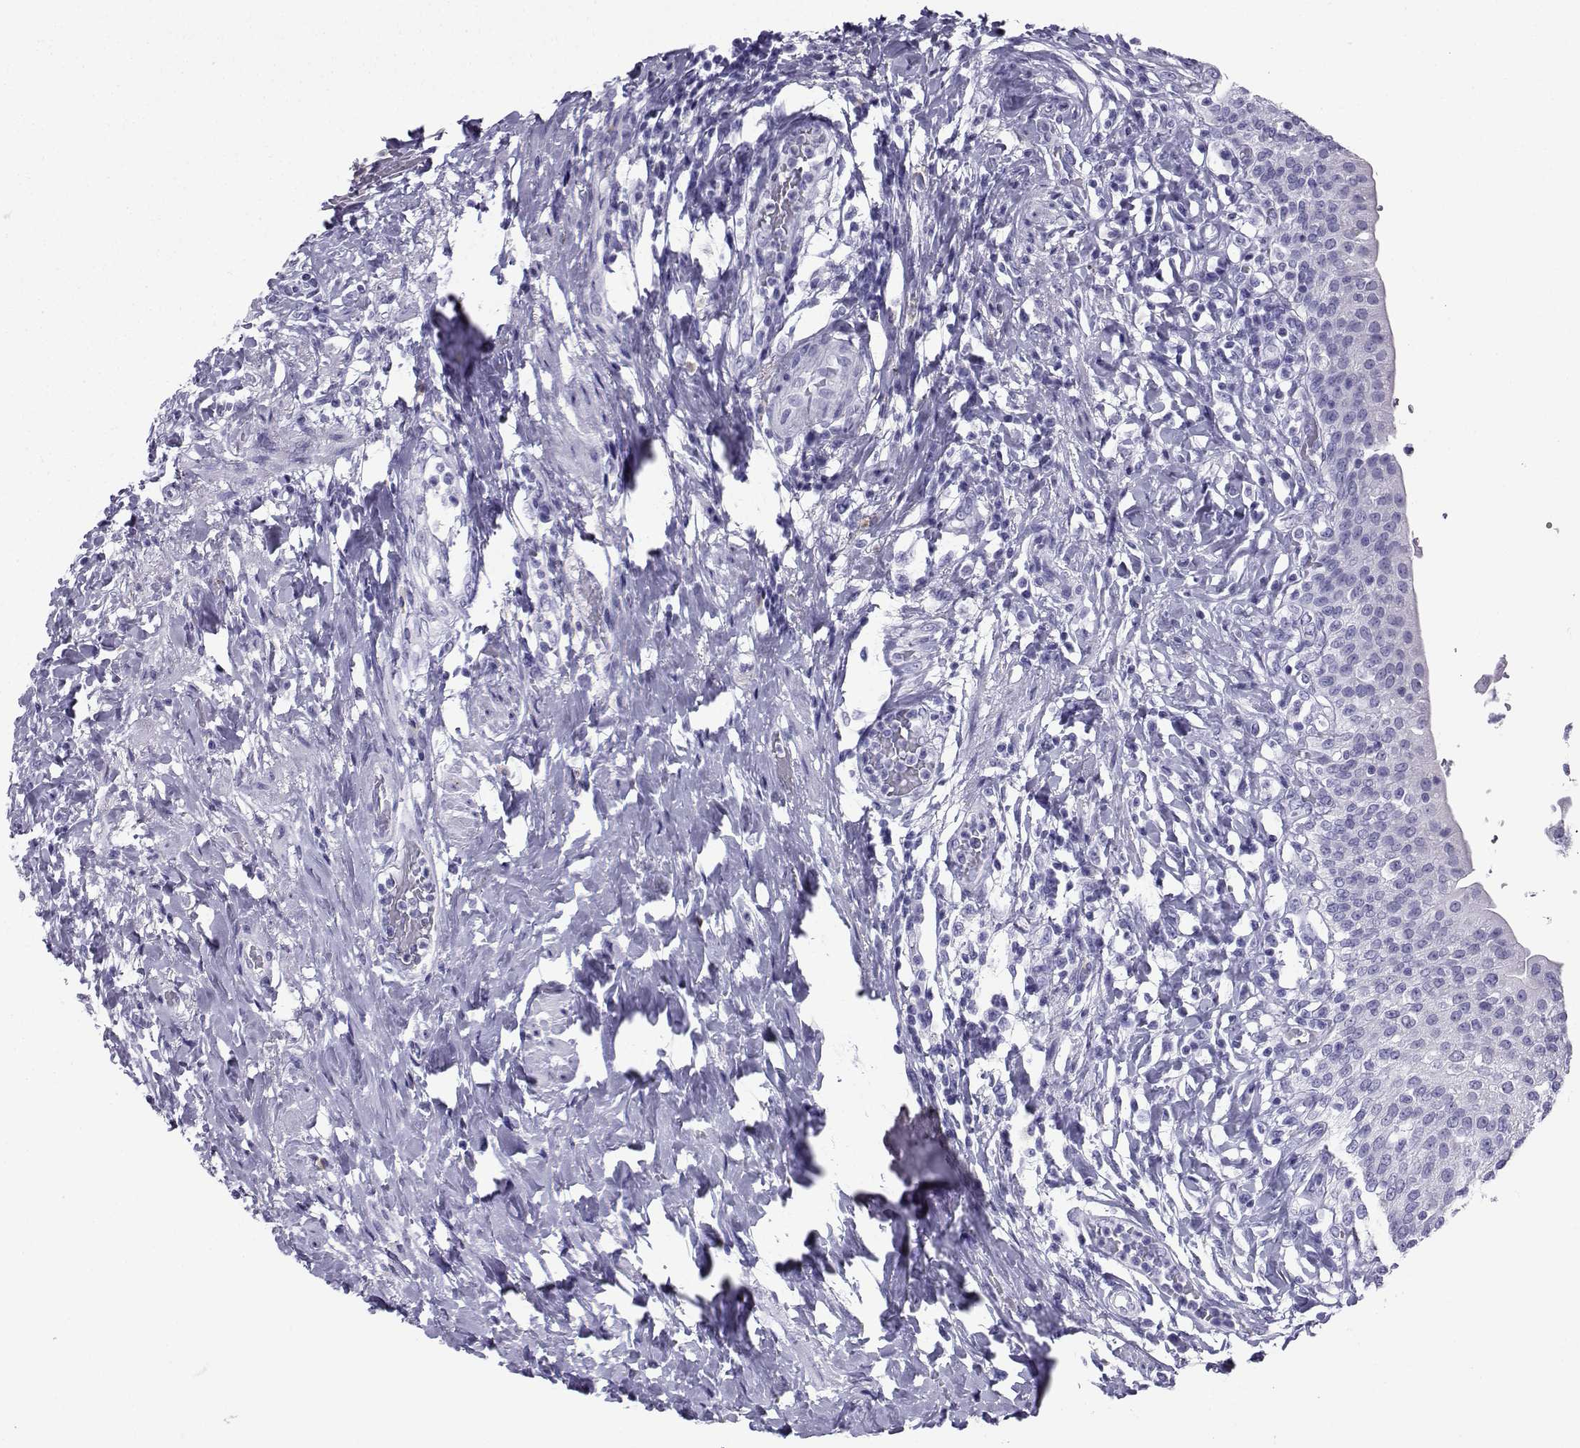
{"staining": {"intensity": "negative", "quantity": "none", "location": "none"}, "tissue": "urinary bladder", "cell_type": "Urothelial cells", "image_type": "normal", "snomed": [{"axis": "morphology", "description": "Normal tissue, NOS"}, {"axis": "morphology", "description": "Inflammation, NOS"}, {"axis": "topography", "description": "Urinary bladder"}], "caption": "Urothelial cells show no significant protein expression in normal urinary bladder. (DAB IHC visualized using brightfield microscopy, high magnification).", "gene": "SLC18A2", "patient": {"sex": "male", "age": 64}}